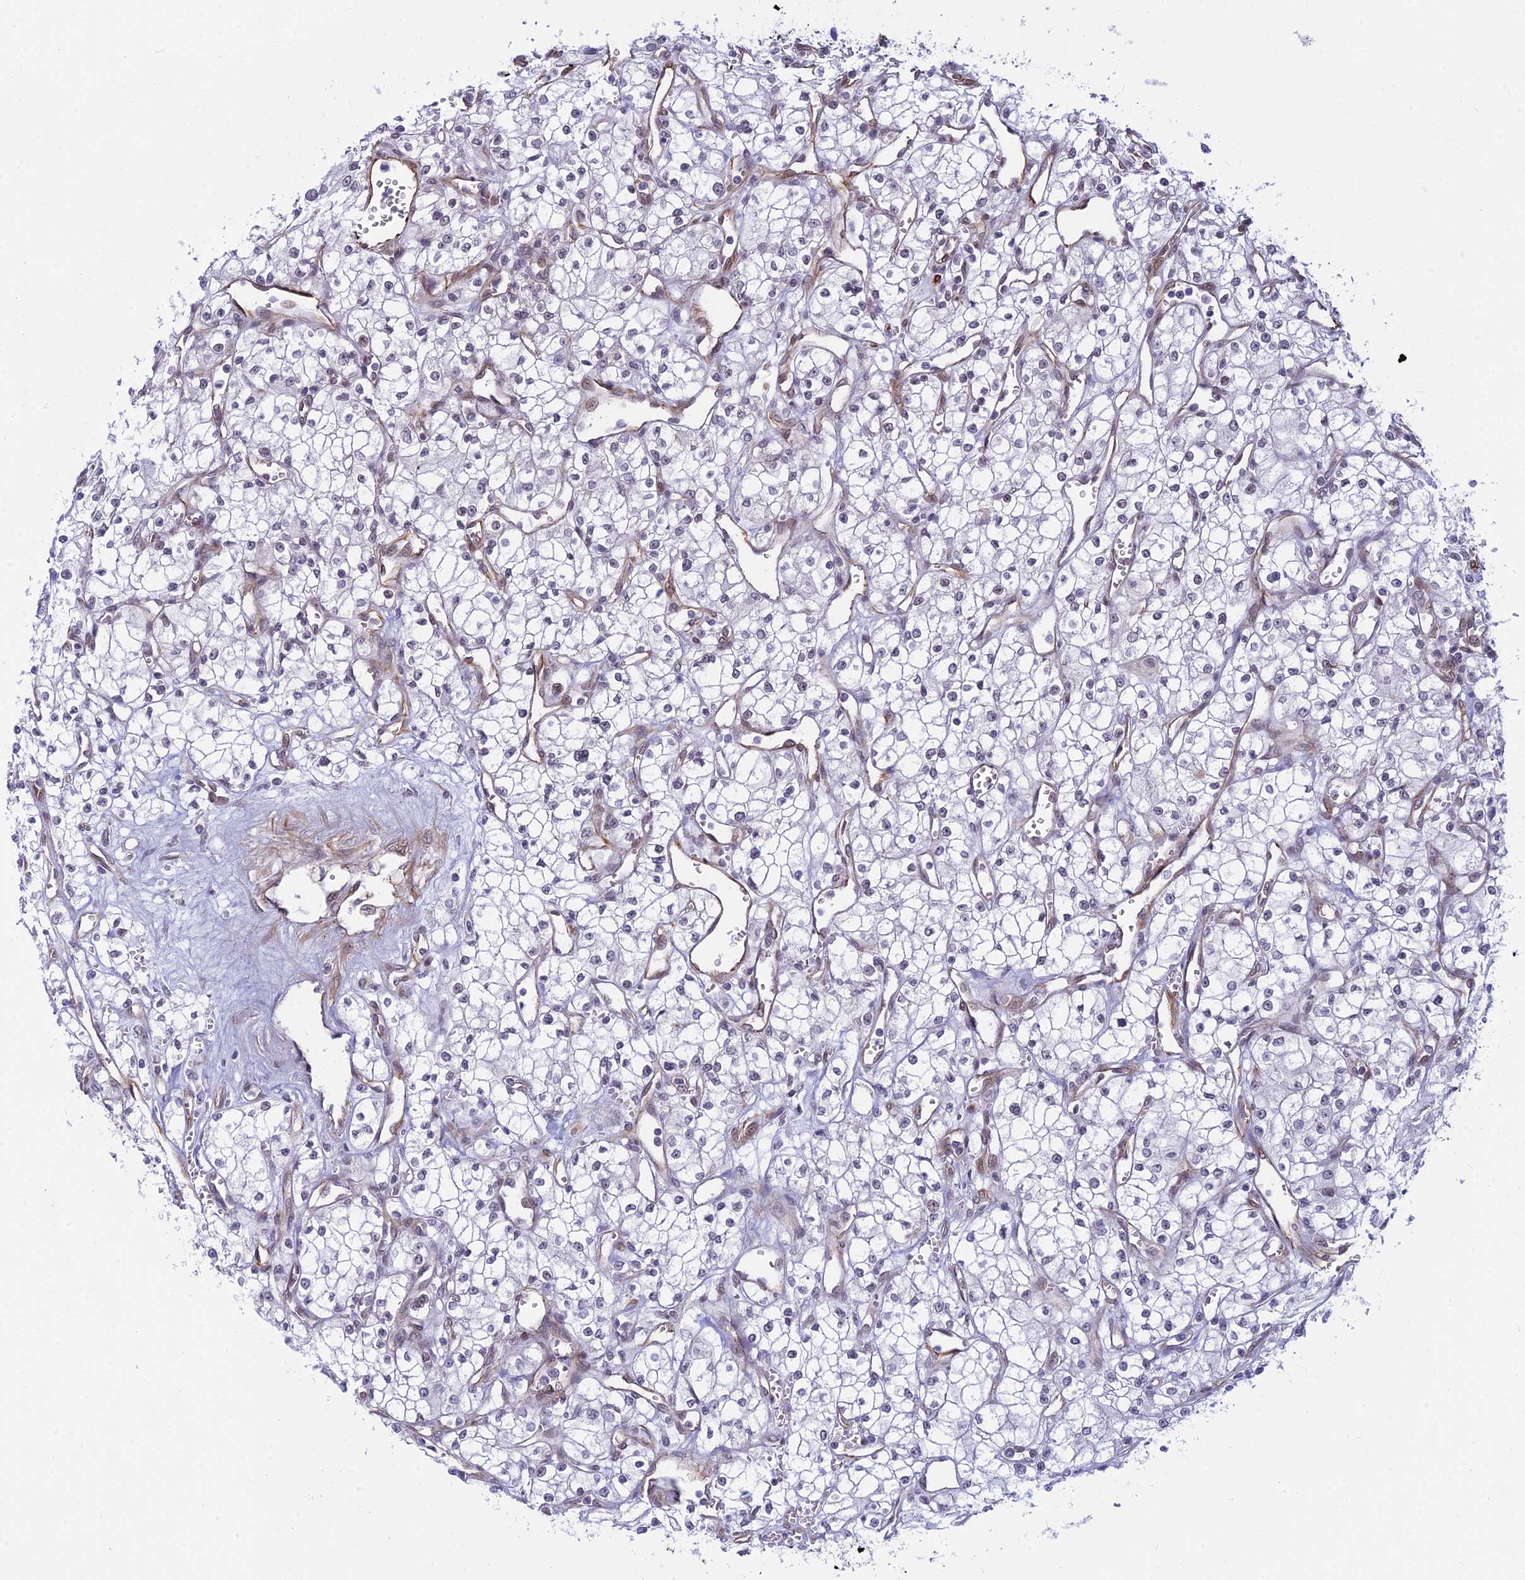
{"staining": {"intensity": "negative", "quantity": "none", "location": "none"}, "tissue": "renal cancer", "cell_type": "Tumor cells", "image_type": "cancer", "snomed": [{"axis": "morphology", "description": "Adenocarcinoma, NOS"}, {"axis": "topography", "description": "Kidney"}], "caption": "This micrograph is of adenocarcinoma (renal) stained with IHC to label a protein in brown with the nuclei are counter-stained blue. There is no positivity in tumor cells. (DAB immunohistochemistry (IHC), high magnification).", "gene": "SAPCD2", "patient": {"sex": "male", "age": 59}}